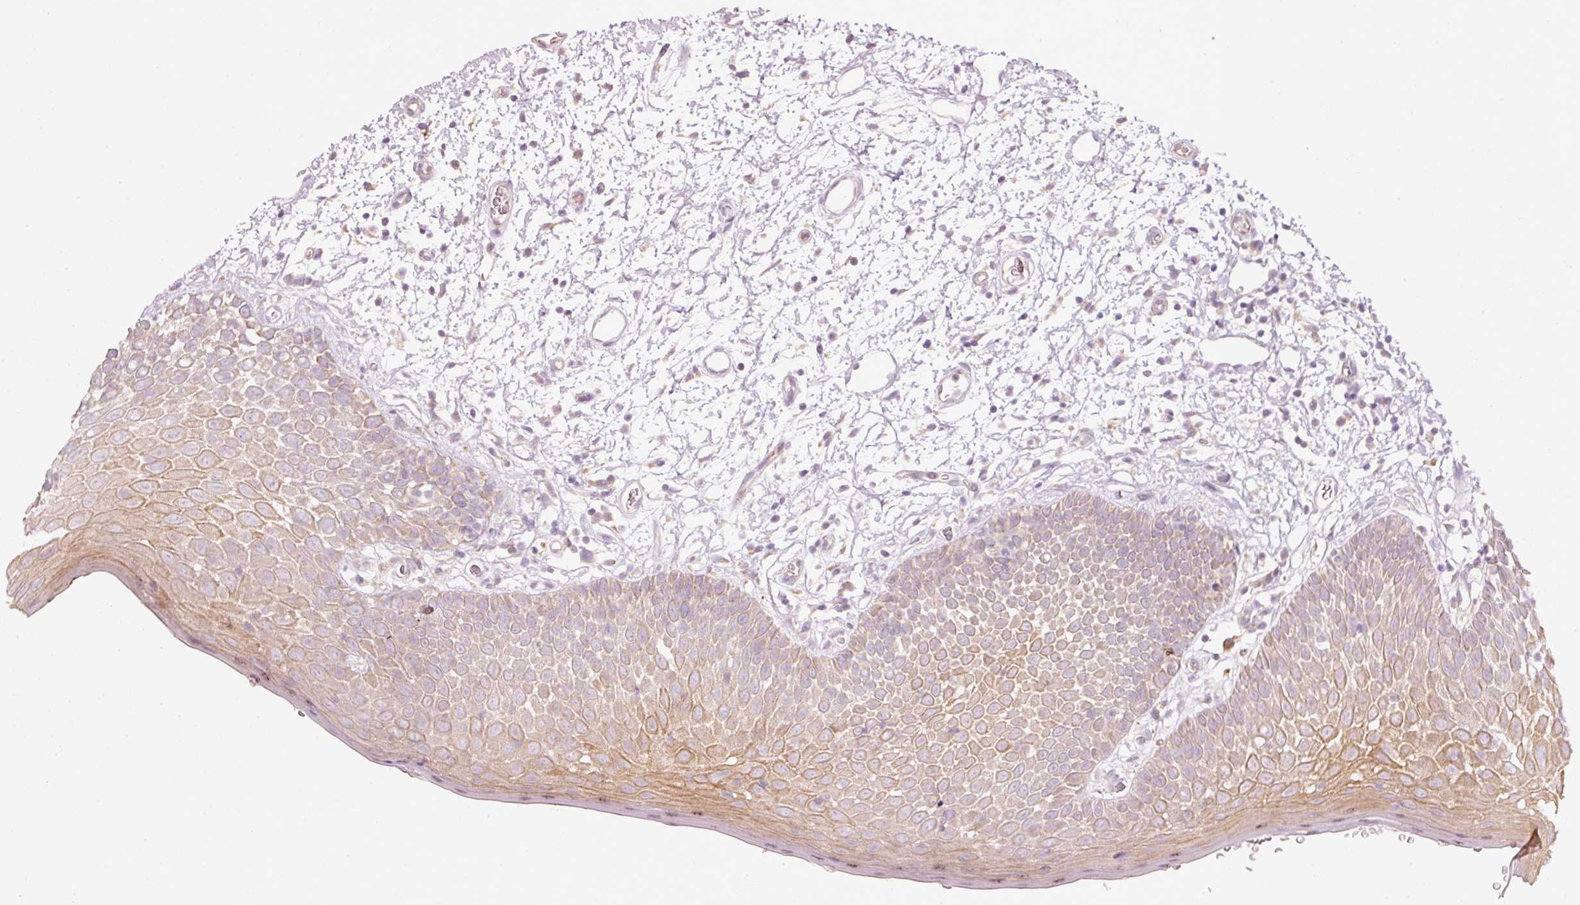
{"staining": {"intensity": "moderate", "quantity": "25%-75%", "location": "cytoplasmic/membranous"}, "tissue": "oral mucosa", "cell_type": "Squamous epithelial cells", "image_type": "normal", "snomed": [{"axis": "morphology", "description": "Normal tissue, NOS"}, {"axis": "morphology", "description": "Squamous cell carcinoma, NOS"}, {"axis": "topography", "description": "Oral tissue"}, {"axis": "topography", "description": "Tounge, NOS"}, {"axis": "topography", "description": "Head-Neck"}], "caption": "There is medium levels of moderate cytoplasmic/membranous staining in squamous epithelial cells of normal oral mucosa, as demonstrated by immunohistochemical staining (brown color).", "gene": "MAP10", "patient": {"sex": "male", "age": 76}}